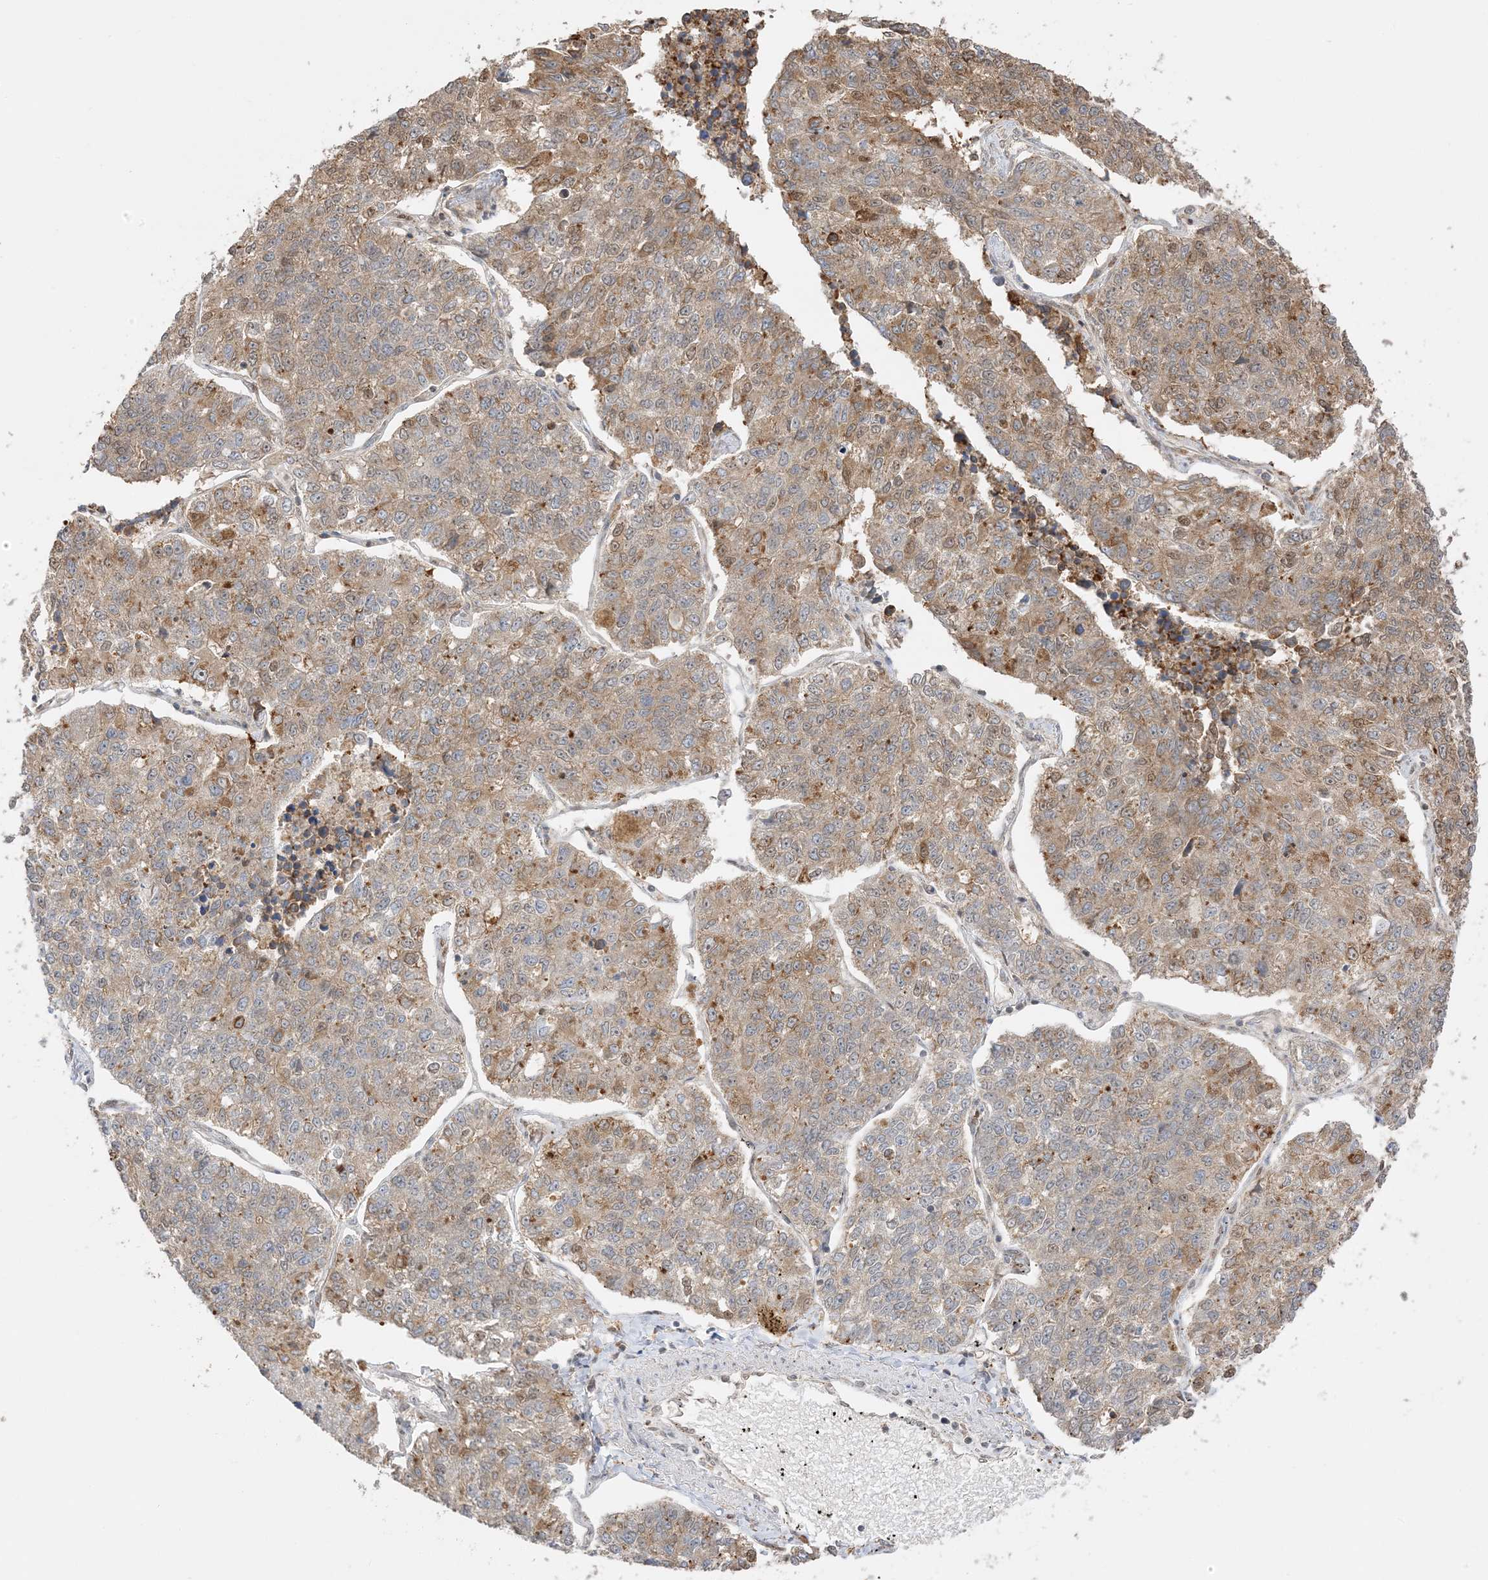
{"staining": {"intensity": "moderate", "quantity": "<25%", "location": "cytoplasmic/membranous"}, "tissue": "lung cancer", "cell_type": "Tumor cells", "image_type": "cancer", "snomed": [{"axis": "morphology", "description": "Adenocarcinoma, NOS"}, {"axis": "topography", "description": "Lung"}], "caption": "Lung cancer (adenocarcinoma) stained with immunohistochemistry demonstrates moderate cytoplasmic/membranous positivity in about <25% of tumor cells.", "gene": "ZBTB41", "patient": {"sex": "male", "age": 49}}